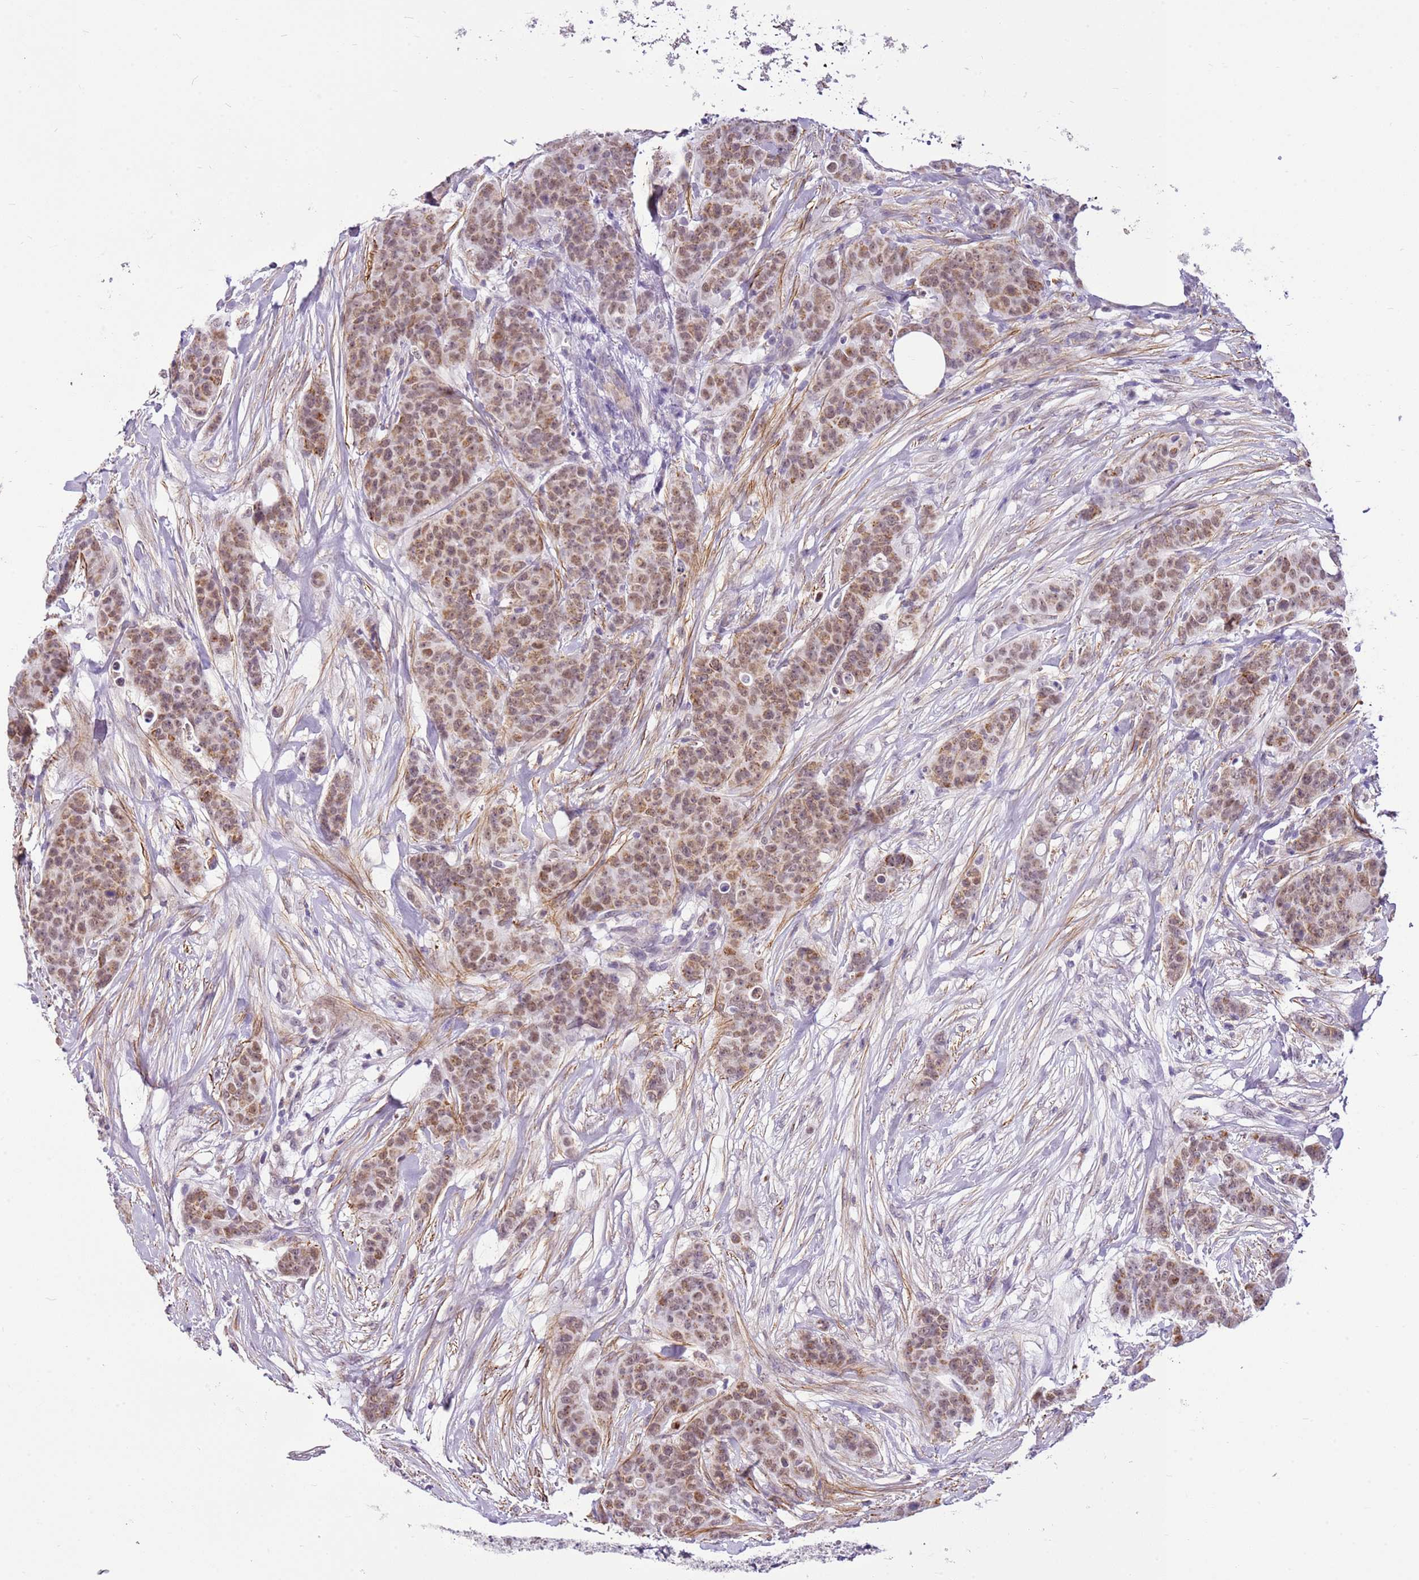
{"staining": {"intensity": "weak", "quantity": ">75%", "location": "cytoplasmic/membranous,nuclear"}, "tissue": "breast cancer", "cell_type": "Tumor cells", "image_type": "cancer", "snomed": [{"axis": "morphology", "description": "Duct carcinoma"}, {"axis": "topography", "description": "Breast"}], "caption": "Tumor cells show weak cytoplasmic/membranous and nuclear expression in approximately >75% of cells in breast intraductal carcinoma. Nuclei are stained in blue.", "gene": "SMIM4", "patient": {"sex": "female", "age": 40}}